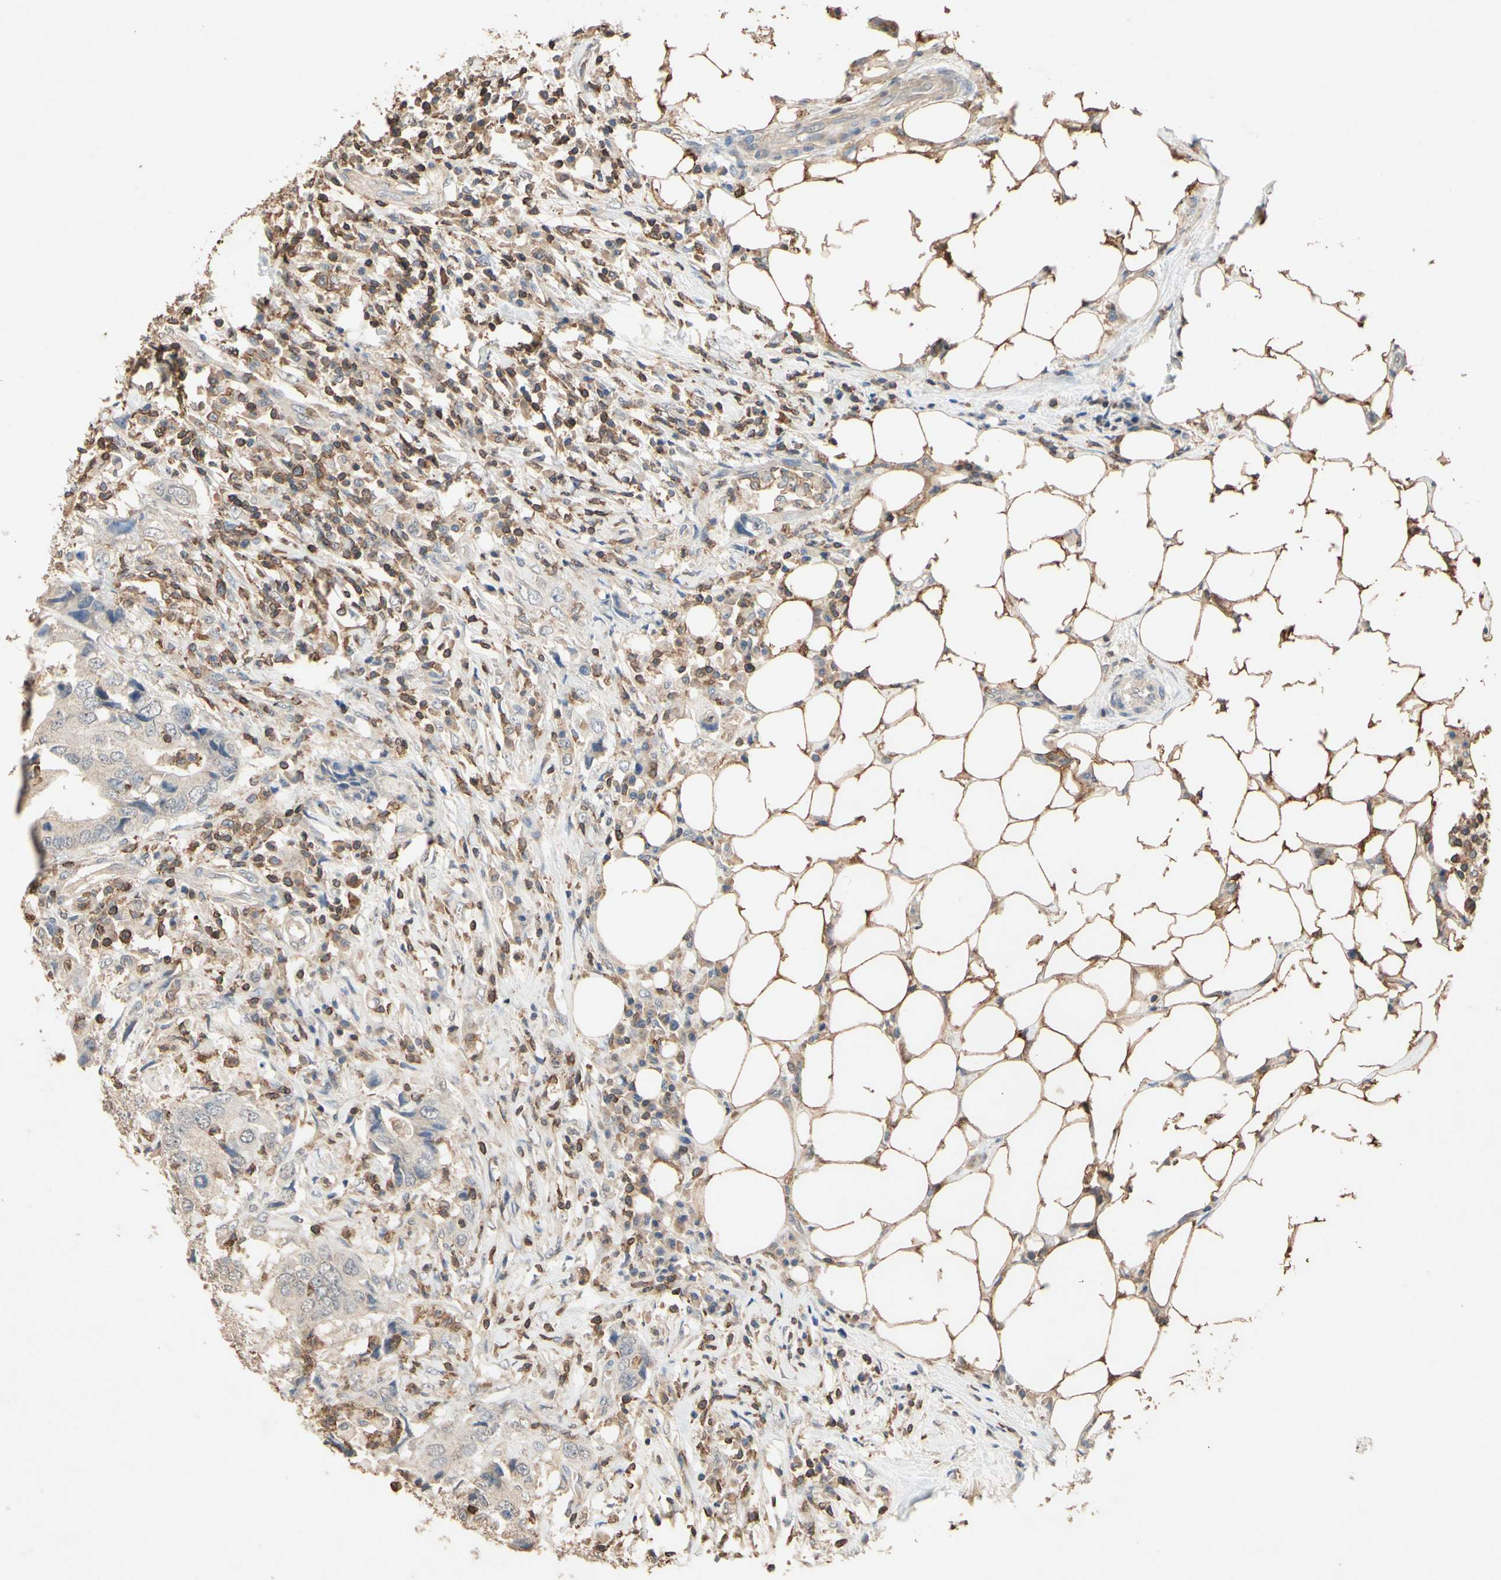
{"staining": {"intensity": "negative", "quantity": "none", "location": "none"}, "tissue": "colorectal cancer", "cell_type": "Tumor cells", "image_type": "cancer", "snomed": [{"axis": "morphology", "description": "Adenocarcinoma, NOS"}, {"axis": "topography", "description": "Colon"}], "caption": "The immunohistochemistry (IHC) image has no significant positivity in tumor cells of adenocarcinoma (colorectal) tissue.", "gene": "MAP3K10", "patient": {"sex": "male", "age": 71}}